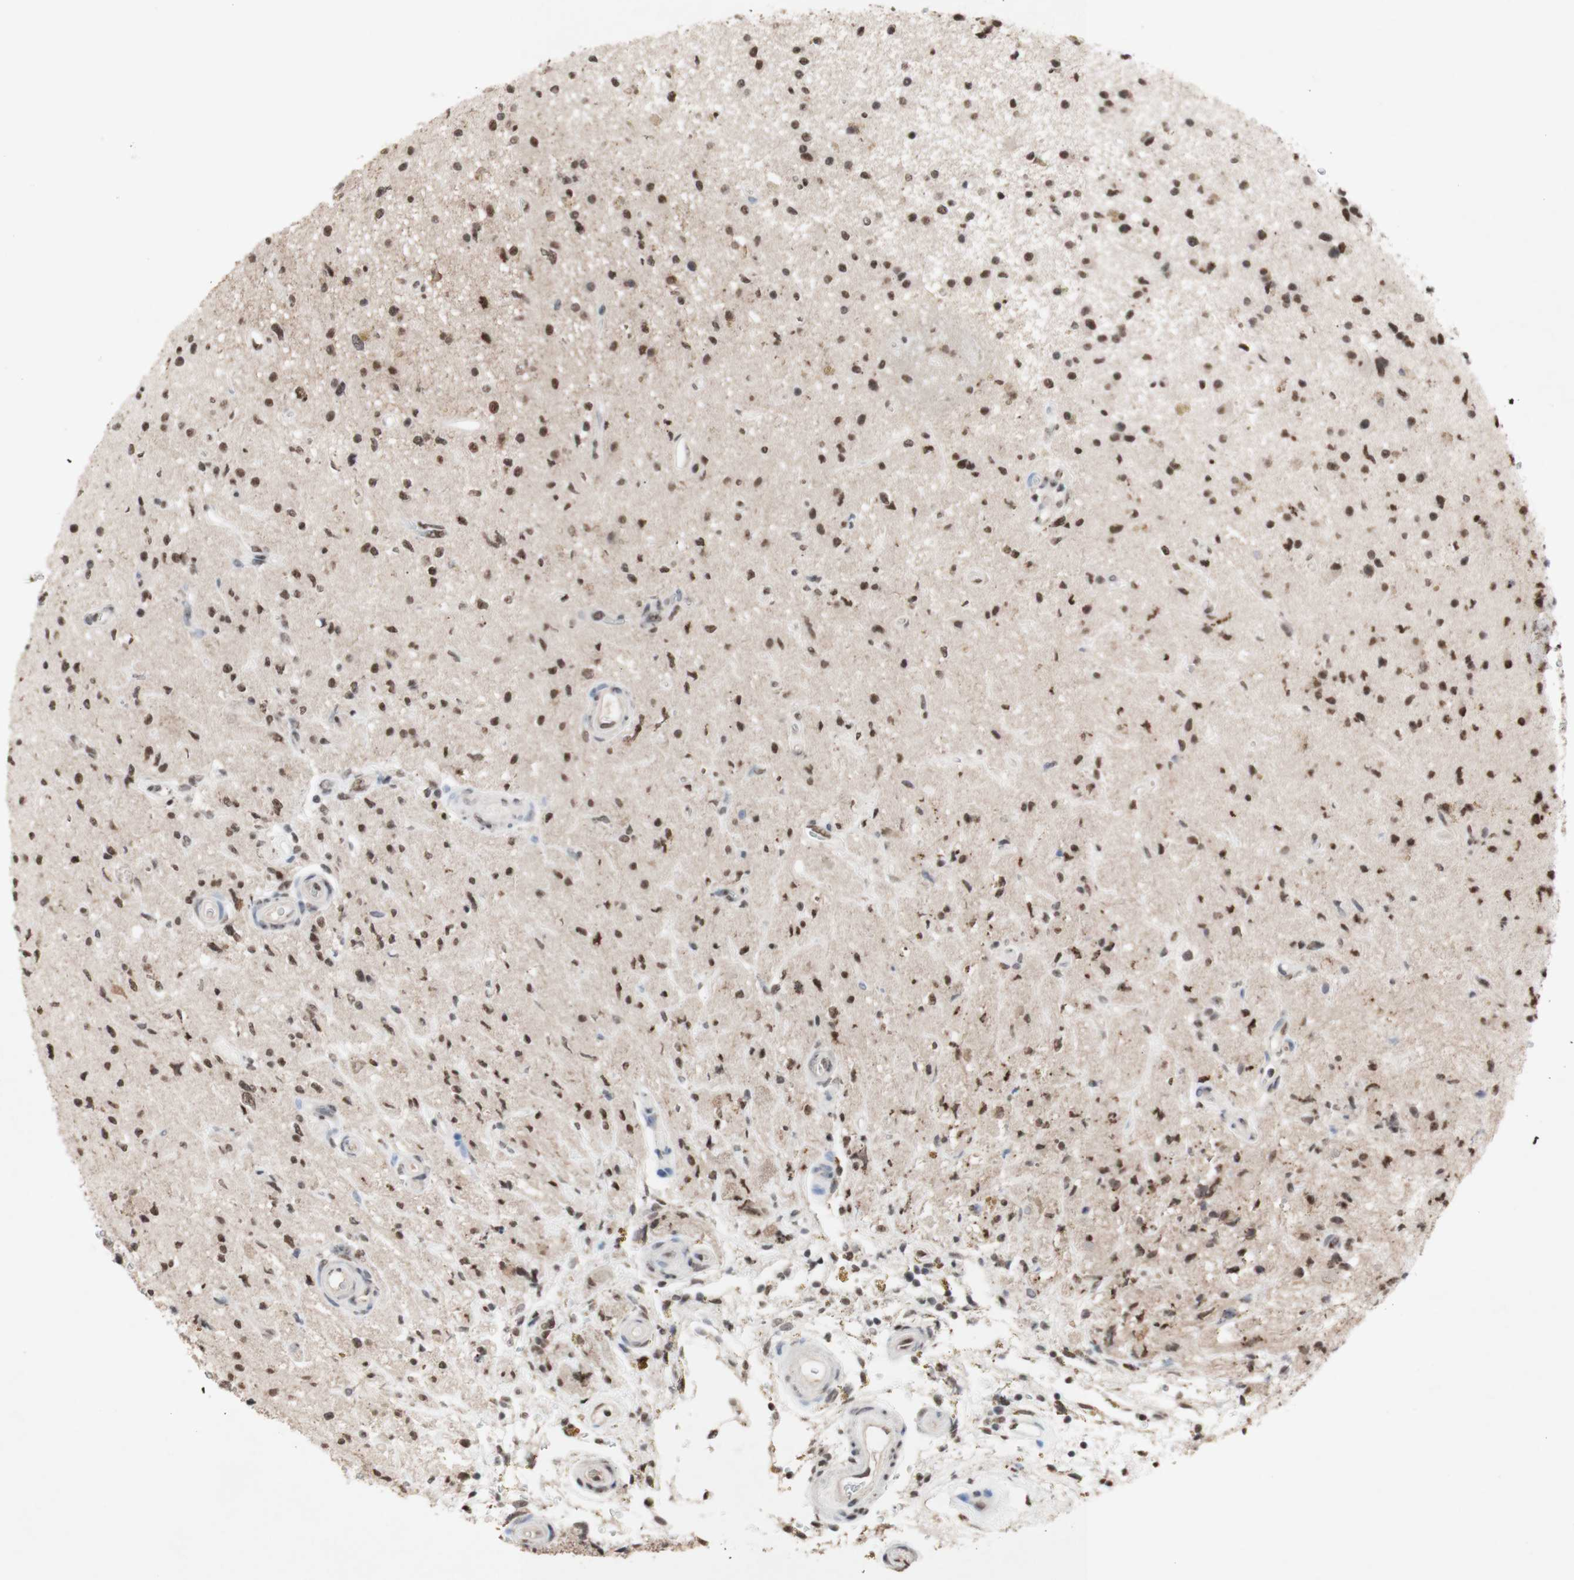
{"staining": {"intensity": "moderate", "quantity": ">75%", "location": "nuclear"}, "tissue": "glioma", "cell_type": "Tumor cells", "image_type": "cancer", "snomed": [{"axis": "morphology", "description": "Glioma, malignant, High grade"}, {"axis": "topography", "description": "Brain"}], "caption": "Protein analysis of malignant glioma (high-grade) tissue reveals moderate nuclear staining in about >75% of tumor cells. (brown staining indicates protein expression, while blue staining denotes nuclei).", "gene": "SFPQ", "patient": {"sex": "male", "age": 33}}